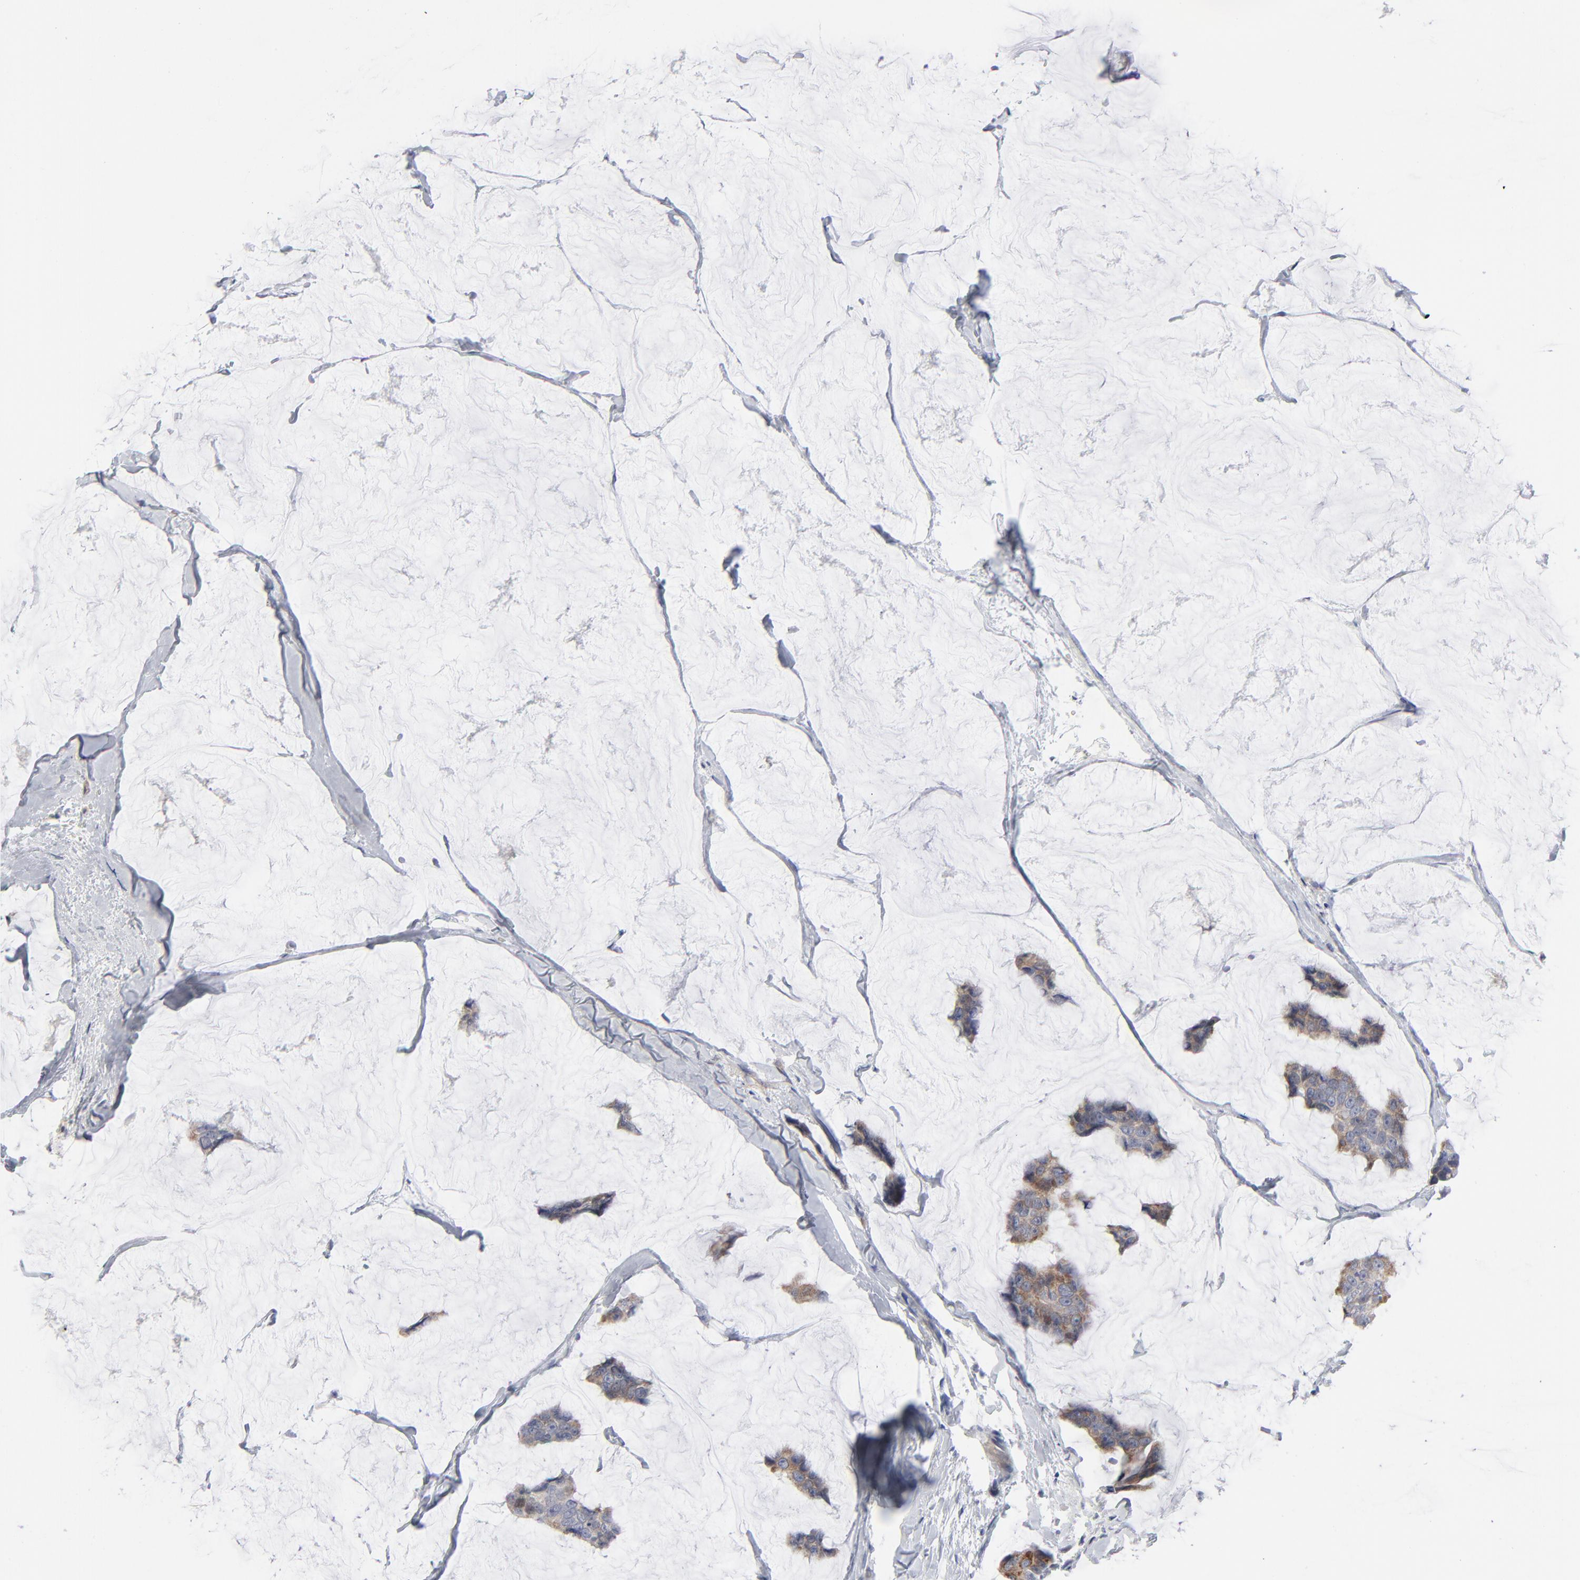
{"staining": {"intensity": "weak", "quantity": "25%-75%", "location": "cytoplasmic/membranous"}, "tissue": "breast cancer", "cell_type": "Tumor cells", "image_type": "cancer", "snomed": [{"axis": "morphology", "description": "Normal tissue, NOS"}, {"axis": "morphology", "description": "Duct carcinoma"}, {"axis": "topography", "description": "Breast"}], "caption": "Human breast cancer (intraductal carcinoma) stained for a protein (brown) demonstrates weak cytoplasmic/membranous positive expression in about 25%-75% of tumor cells.", "gene": "BID", "patient": {"sex": "female", "age": 50}}